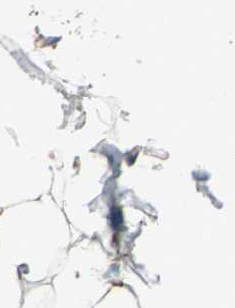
{"staining": {"intensity": "weak", "quantity": ">75%", "location": "cytoplasmic/membranous"}, "tissue": "adipose tissue", "cell_type": "Adipocytes", "image_type": "normal", "snomed": [{"axis": "morphology", "description": "Normal tissue, NOS"}, {"axis": "topography", "description": "Soft tissue"}], "caption": "This histopathology image demonstrates immunohistochemistry (IHC) staining of benign human adipose tissue, with low weak cytoplasmic/membranous positivity in about >75% of adipocytes.", "gene": "POLRMT", "patient": {"sex": "male", "age": 26}}